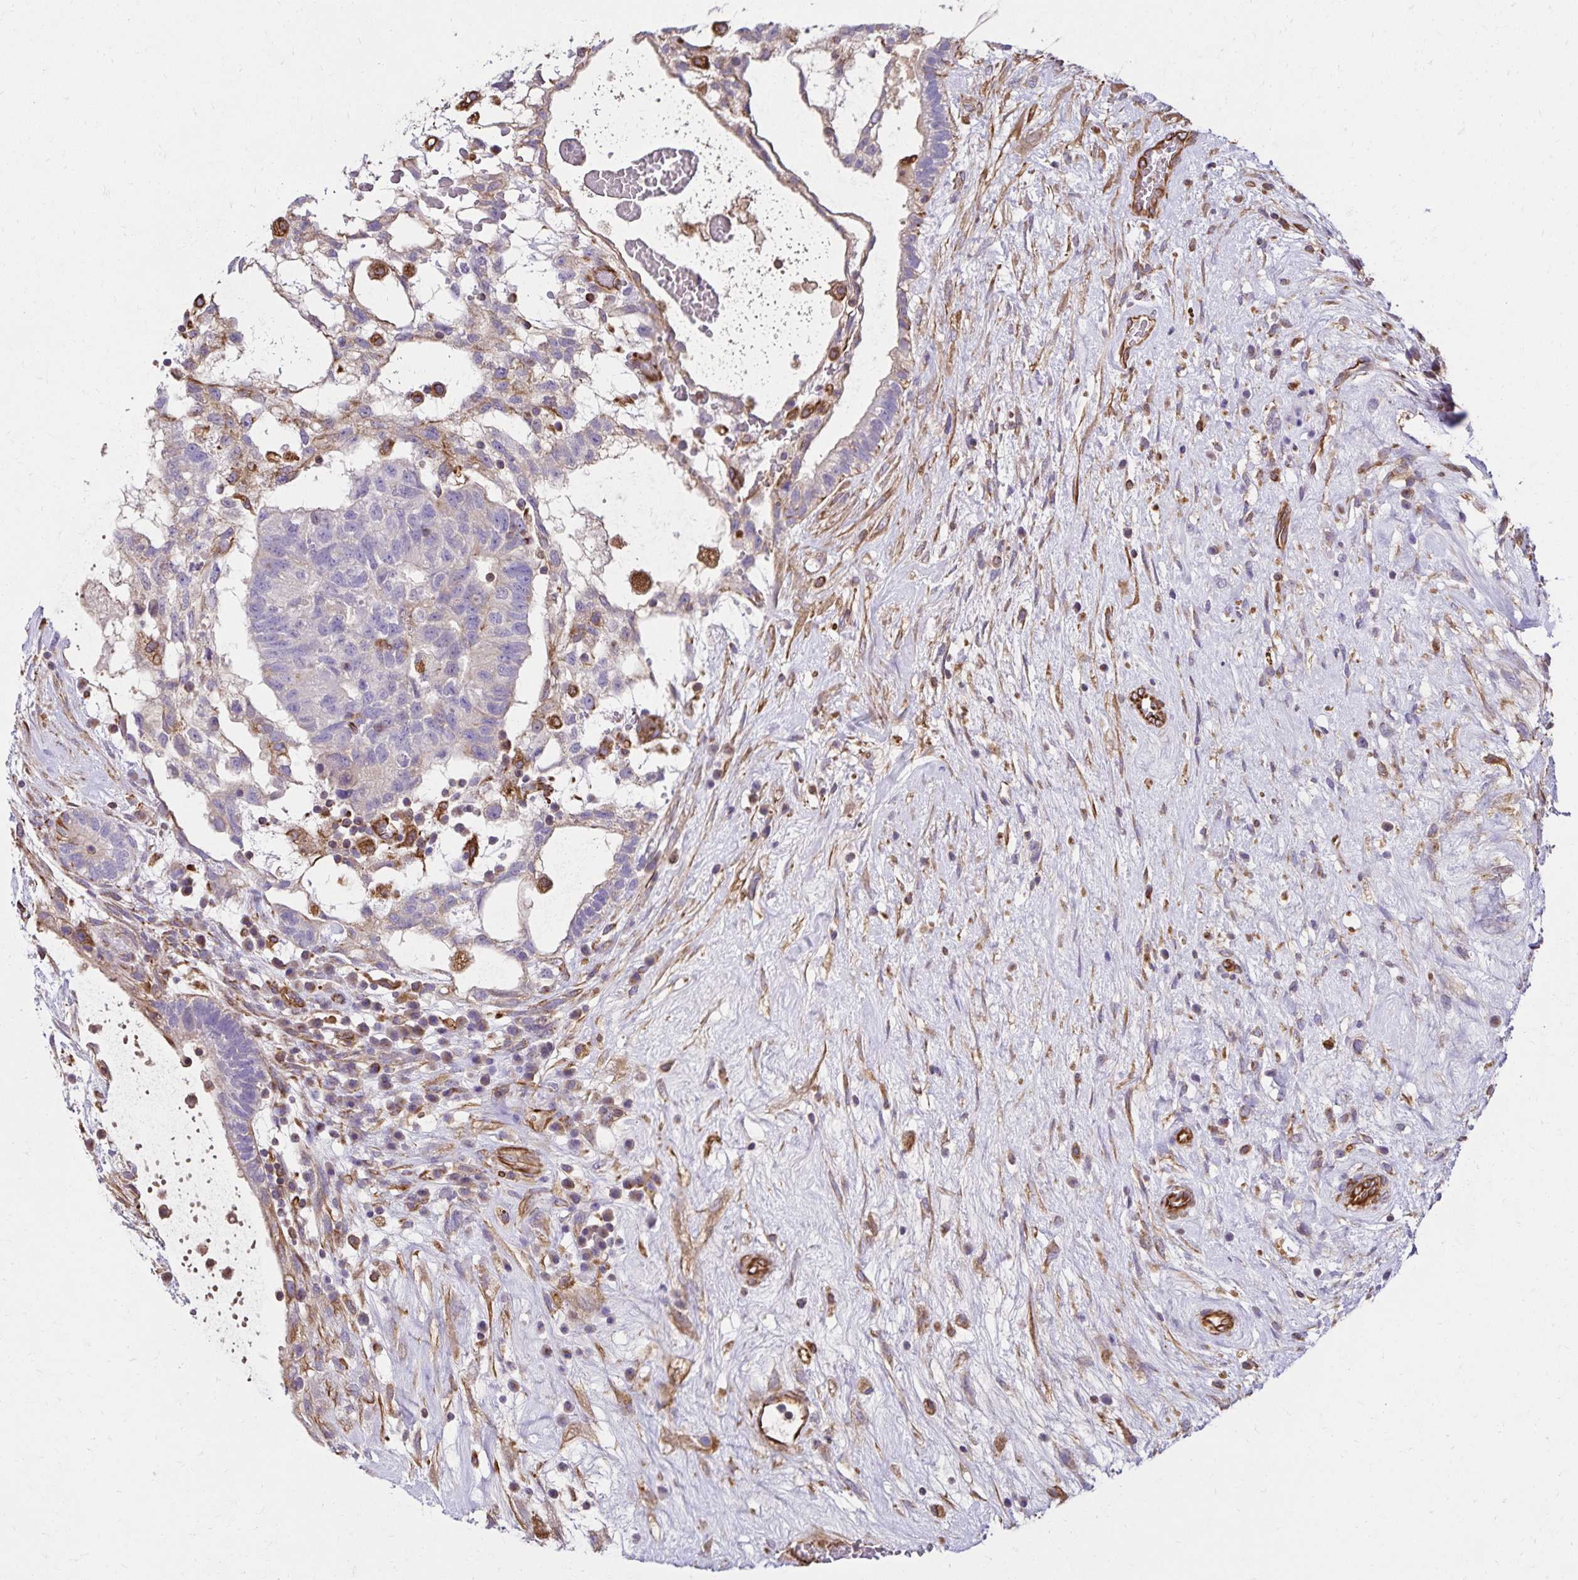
{"staining": {"intensity": "negative", "quantity": "none", "location": "none"}, "tissue": "testis cancer", "cell_type": "Tumor cells", "image_type": "cancer", "snomed": [{"axis": "morphology", "description": "Normal tissue, NOS"}, {"axis": "morphology", "description": "Carcinoma, Embryonal, NOS"}, {"axis": "topography", "description": "Testis"}], "caption": "Image shows no significant protein expression in tumor cells of testis cancer (embryonal carcinoma). The staining was performed using DAB to visualize the protein expression in brown, while the nuclei were stained in blue with hematoxylin (Magnification: 20x).", "gene": "TRPV6", "patient": {"sex": "male", "age": 32}}